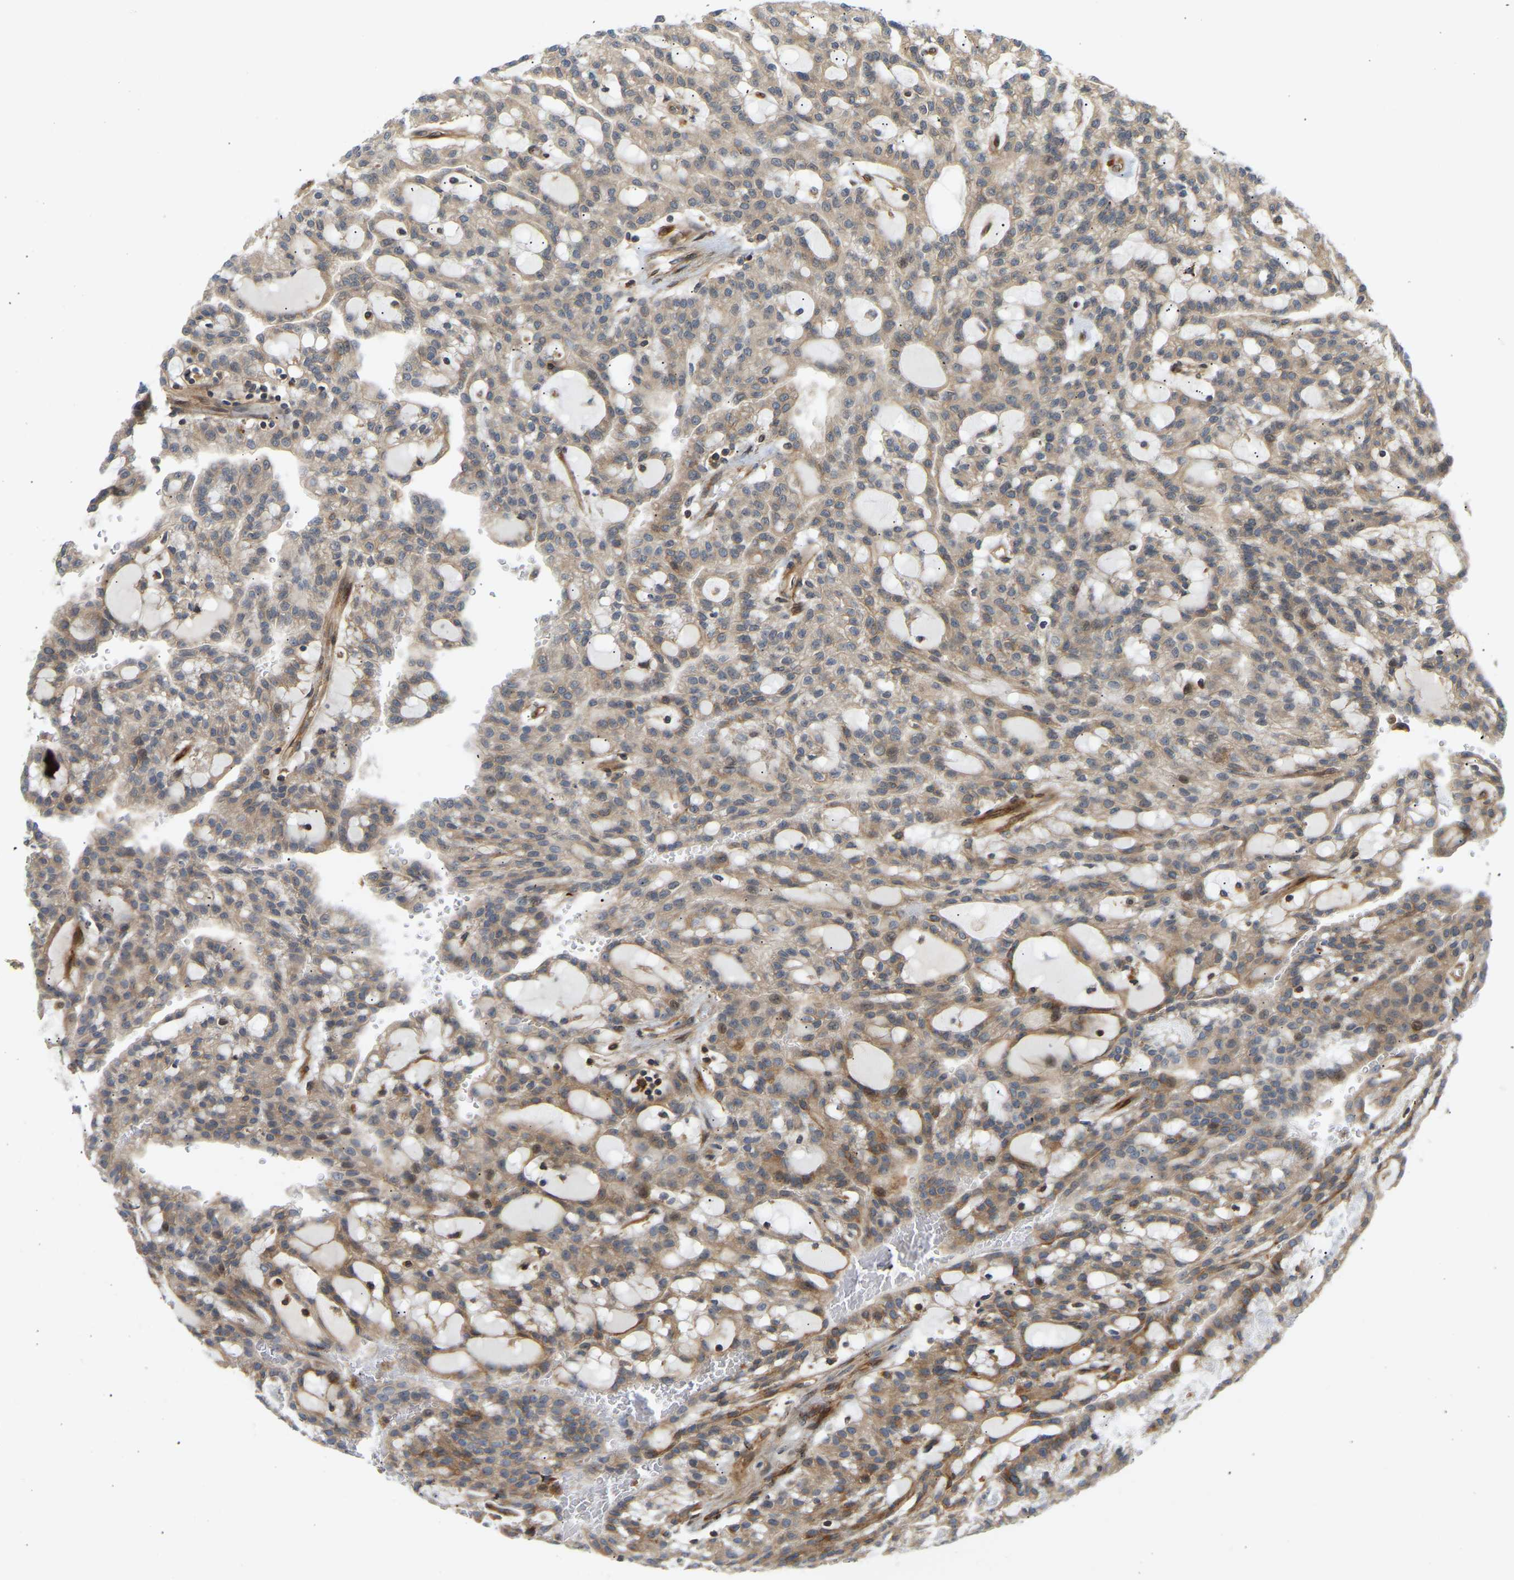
{"staining": {"intensity": "moderate", "quantity": ">75%", "location": "cytoplasmic/membranous"}, "tissue": "renal cancer", "cell_type": "Tumor cells", "image_type": "cancer", "snomed": [{"axis": "morphology", "description": "Adenocarcinoma, NOS"}, {"axis": "topography", "description": "Kidney"}], "caption": "DAB immunohistochemical staining of human renal adenocarcinoma displays moderate cytoplasmic/membranous protein positivity in about >75% of tumor cells.", "gene": "PLCG2", "patient": {"sex": "male", "age": 63}}